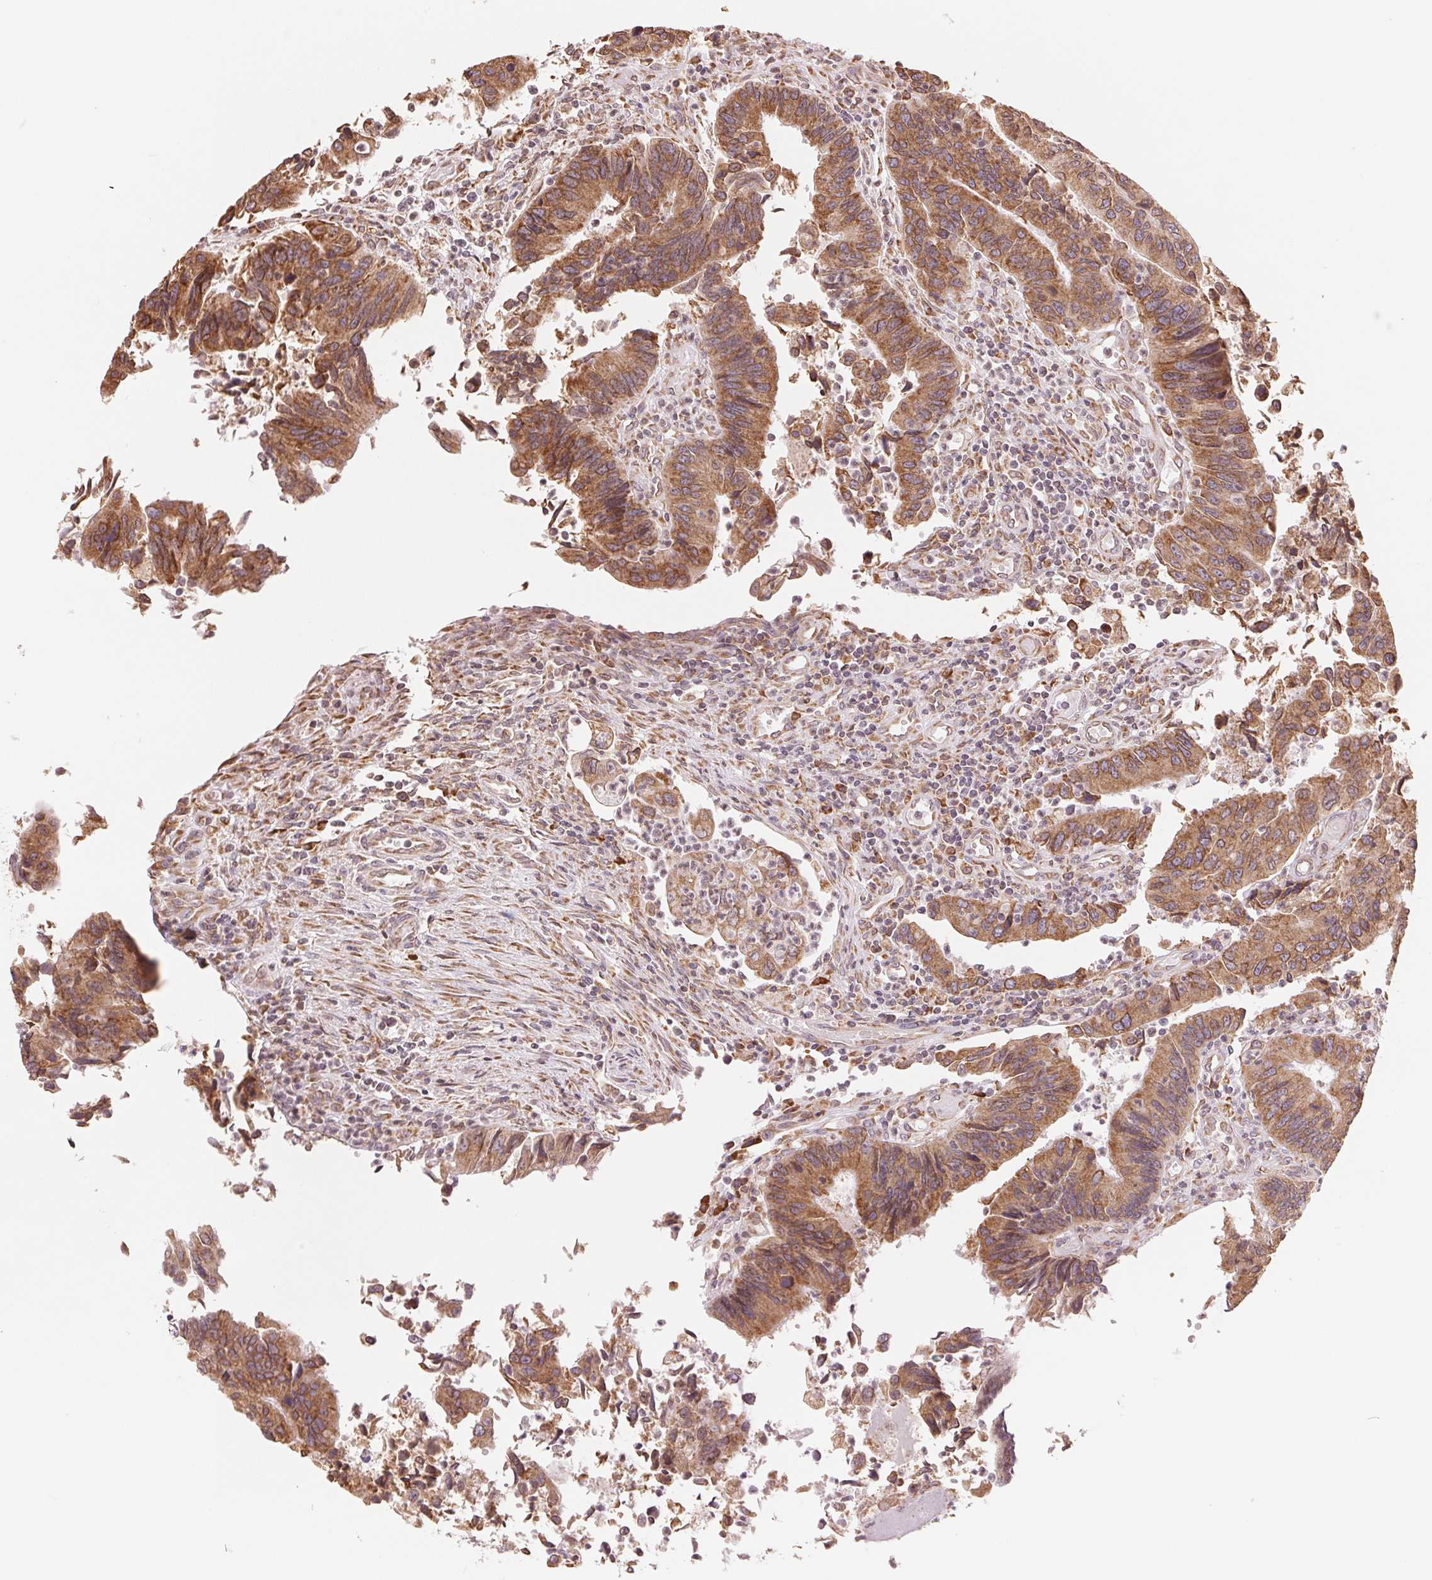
{"staining": {"intensity": "moderate", "quantity": ">75%", "location": "cytoplasmic/membranous"}, "tissue": "colorectal cancer", "cell_type": "Tumor cells", "image_type": "cancer", "snomed": [{"axis": "morphology", "description": "Adenocarcinoma, NOS"}, {"axis": "topography", "description": "Colon"}], "caption": "Tumor cells show medium levels of moderate cytoplasmic/membranous staining in approximately >75% of cells in human colorectal cancer (adenocarcinoma). (IHC, brightfield microscopy, high magnification).", "gene": "RPN1", "patient": {"sex": "female", "age": 67}}